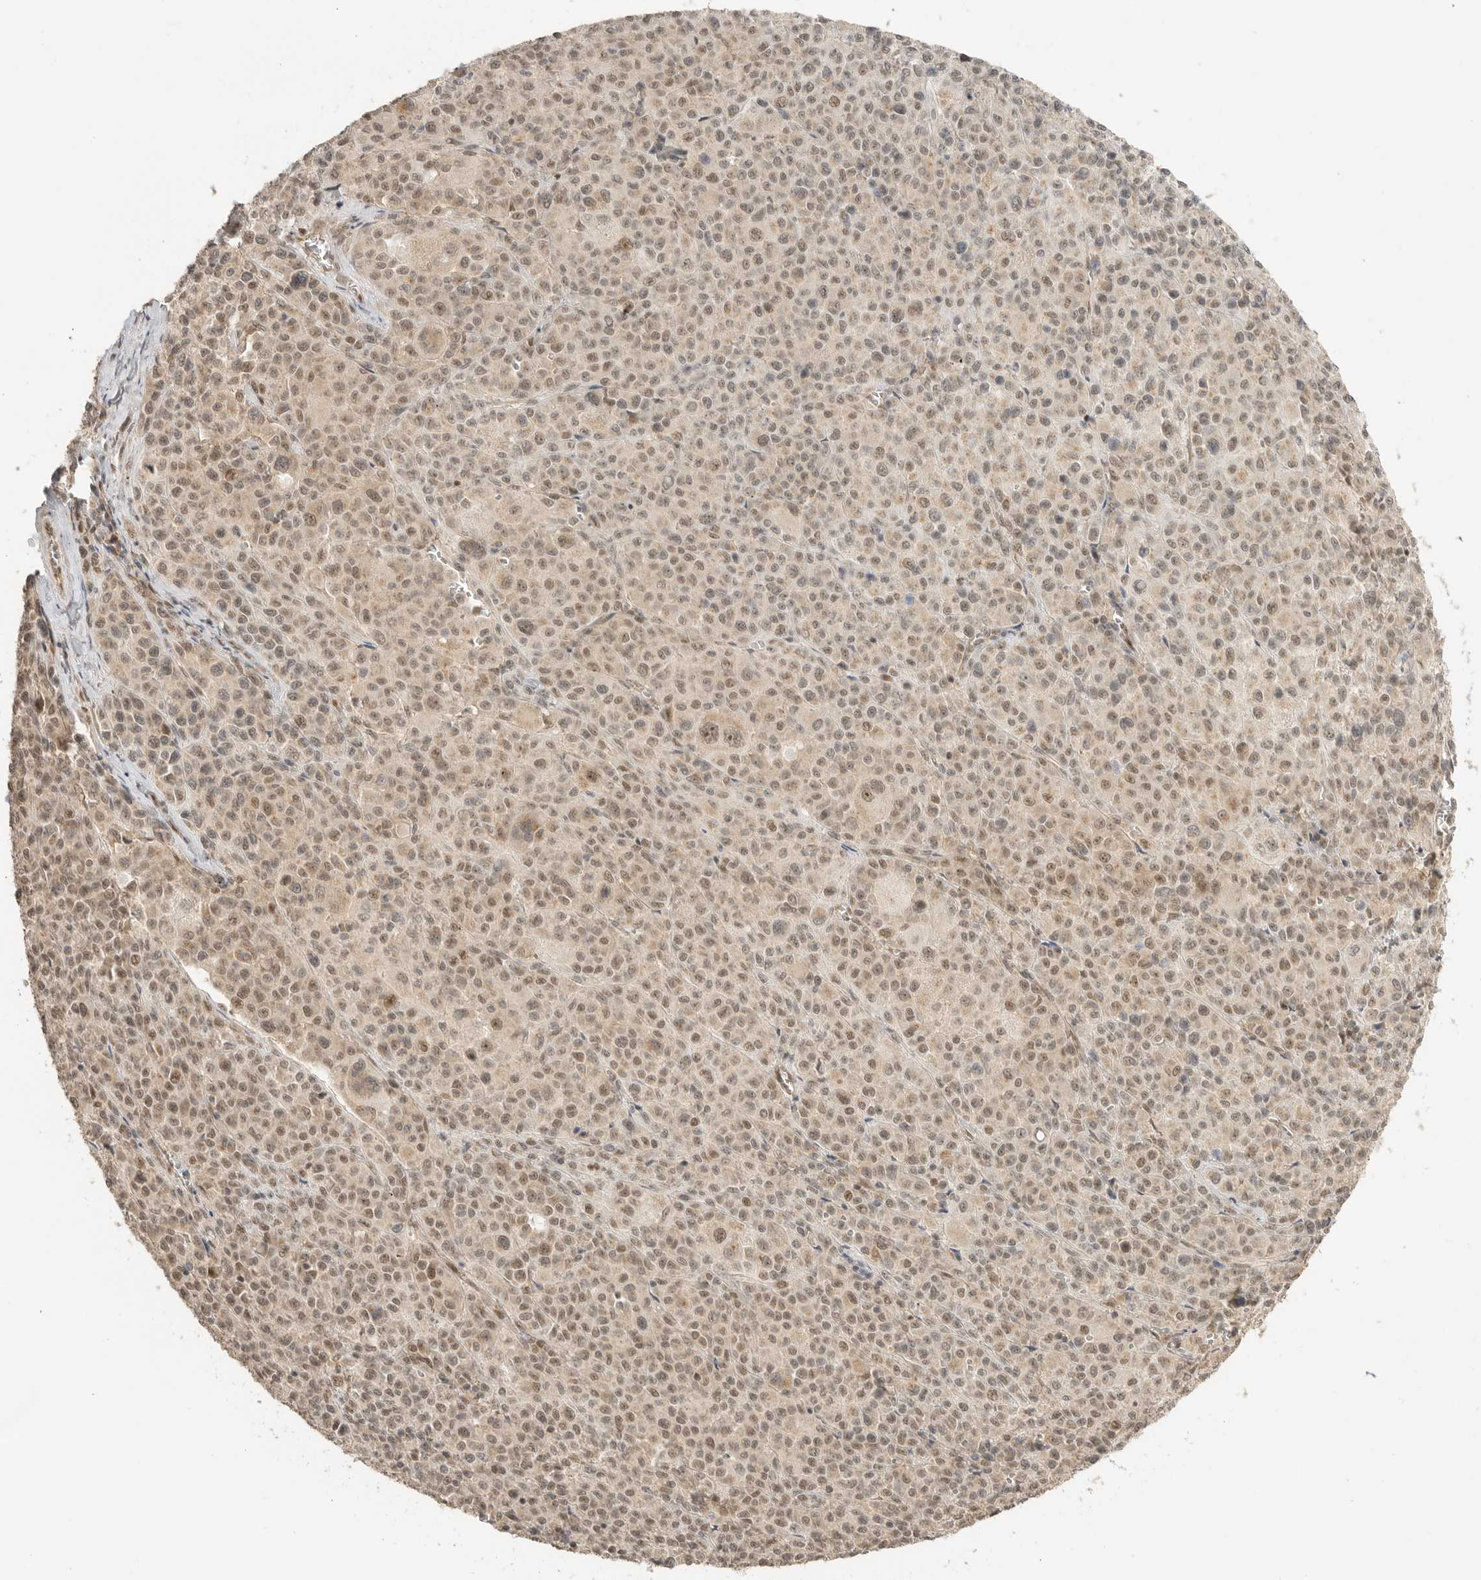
{"staining": {"intensity": "weak", "quantity": ">75%", "location": "cytoplasmic/membranous,nuclear"}, "tissue": "melanoma", "cell_type": "Tumor cells", "image_type": "cancer", "snomed": [{"axis": "morphology", "description": "Malignant melanoma, Metastatic site"}, {"axis": "topography", "description": "Skin"}], "caption": "Weak cytoplasmic/membranous and nuclear expression is seen in approximately >75% of tumor cells in melanoma.", "gene": "ALKAL1", "patient": {"sex": "female", "age": 74}}